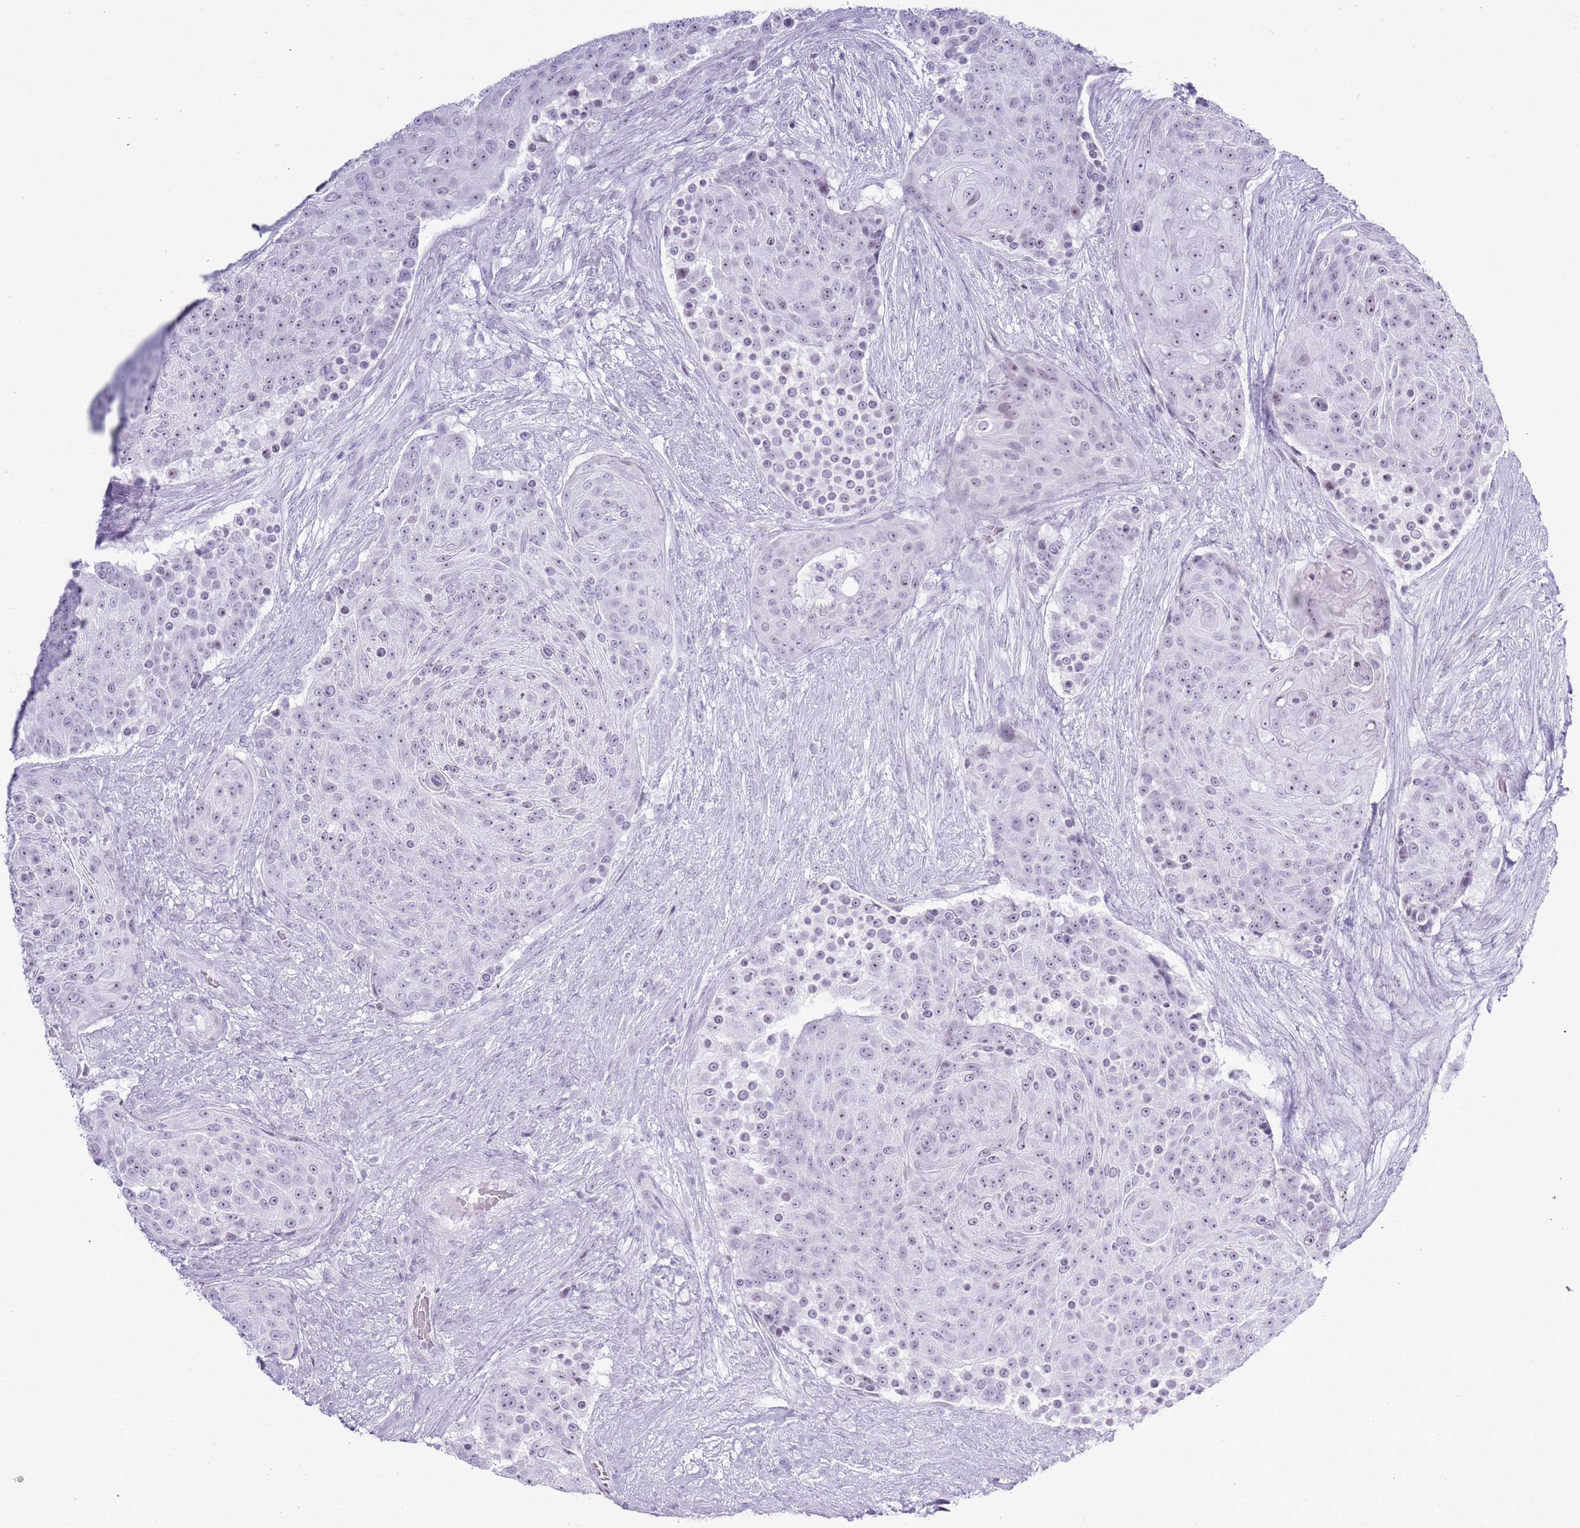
{"staining": {"intensity": "negative", "quantity": "none", "location": "none"}, "tissue": "urothelial cancer", "cell_type": "Tumor cells", "image_type": "cancer", "snomed": [{"axis": "morphology", "description": "Urothelial carcinoma, High grade"}, {"axis": "topography", "description": "Urinary bladder"}], "caption": "This is a photomicrograph of immunohistochemistry (IHC) staining of high-grade urothelial carcinoma, which shows no expression in tumor cells.", "gene": "ASIP", "patient": {"sex": "female", "age": 63}}